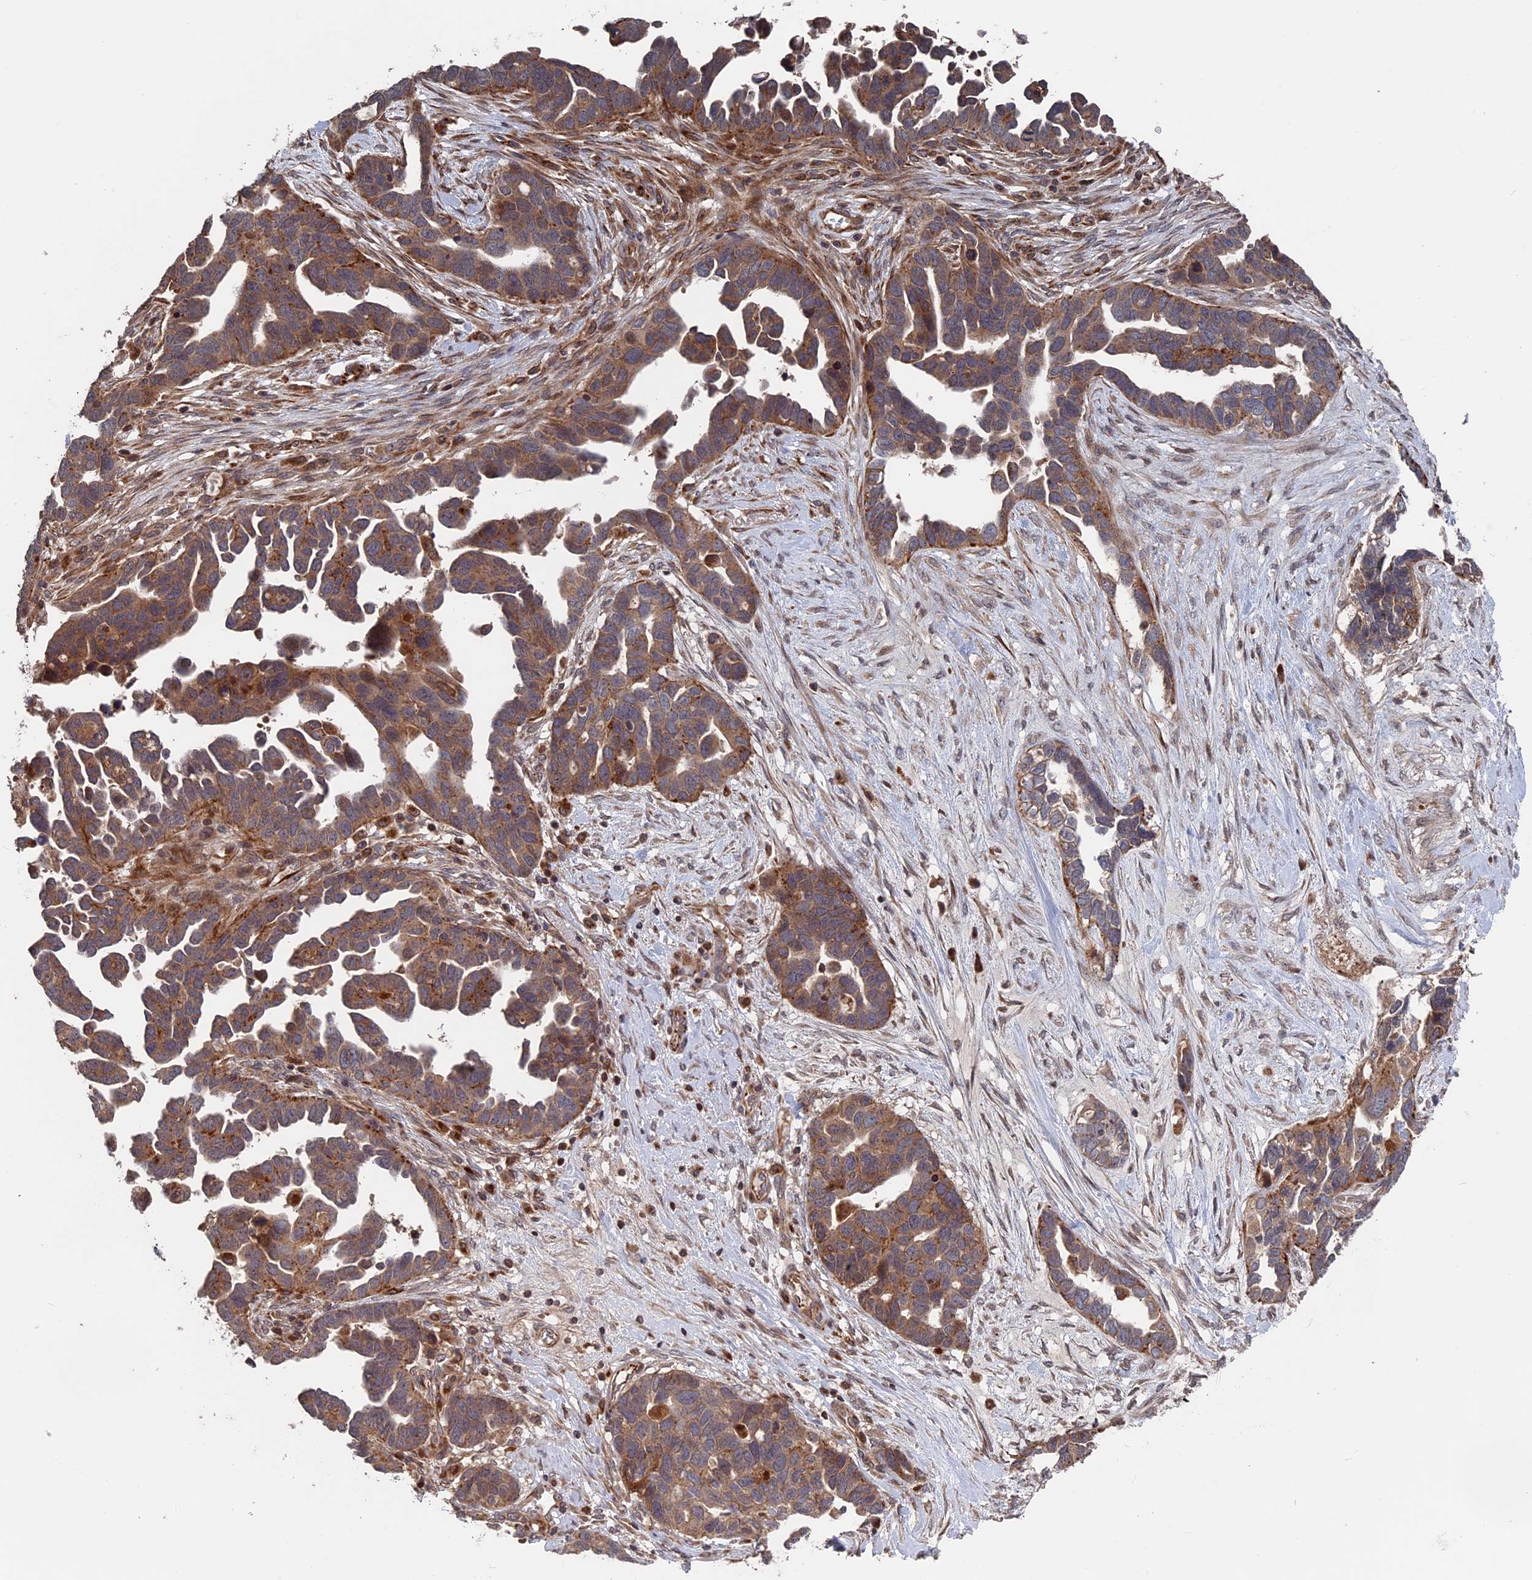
{"staining": {"intensity": "moderate", "quantity": ">75%", "location": "cytoplasmic/membranous"}, "tissue": "ovarian cancer", "cell_type": "Tumor cells", "image_type": "cancer", "snomed": [{"axis": "morphology", "description": "Cystadenocarcinoma, serous, NOS"}, {"axis": "topography", "description": "Ovary"}], "caption": "This histopathology image exhibits ovarian cancer (serous cystadenocarcinoma) stained with IHC to label a protein in brown. The cytoplasmic/membranous of tumor cells show moderate positivity for the protein. Nuclei are counter-stained blue.", "gene": "PLA2G15", "patient": {"sex": "female", "age": 54}}